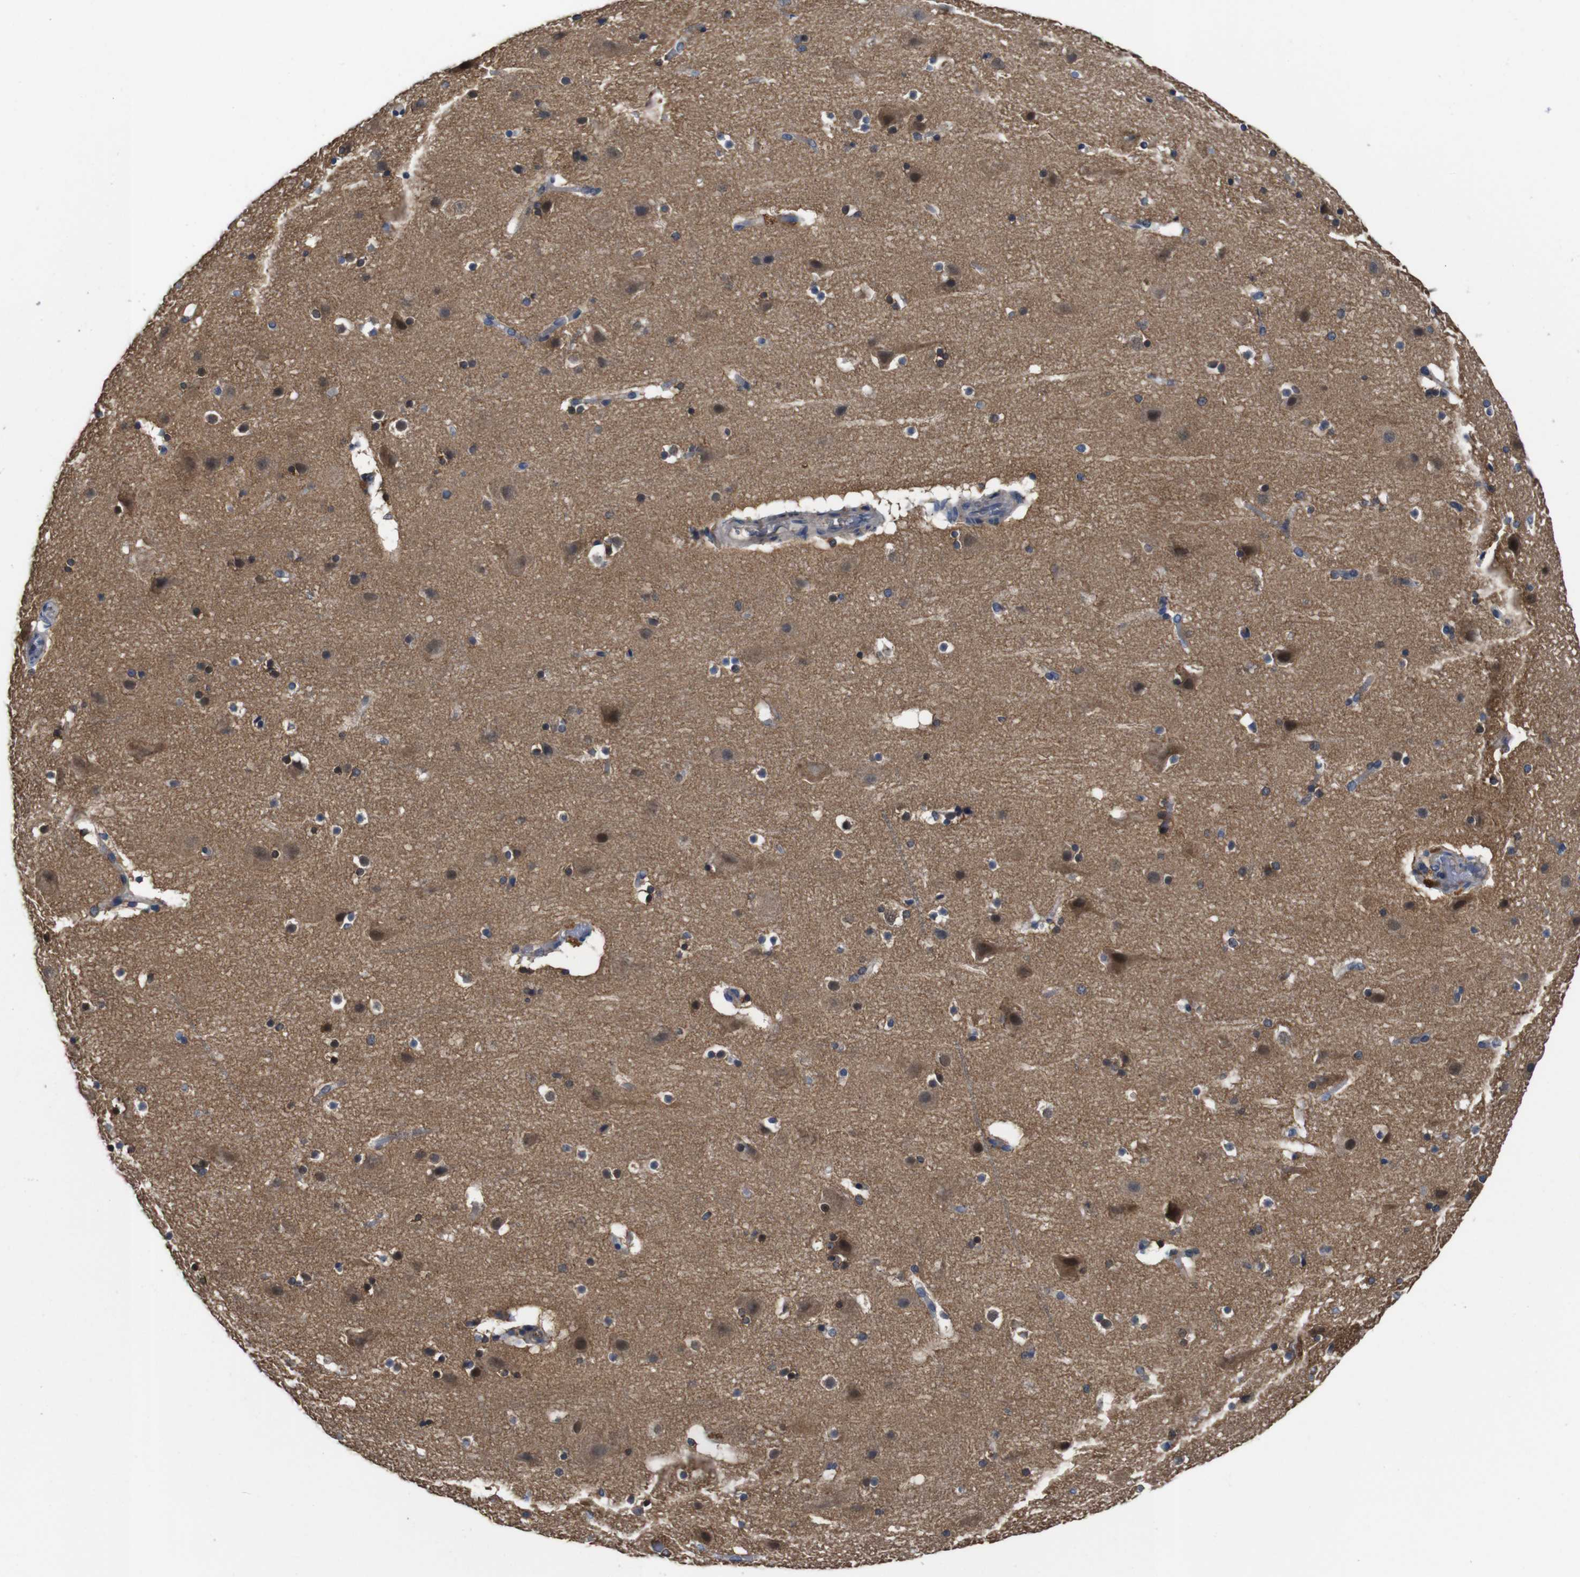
{"staining": {"intensity": "weak", "quantity": "25%-75%", "location": "cytoplasmic/membranous"}, "tissue": "cerebral cortex", "cell_type": "Endothelial cells", "image_type": "normal", "snomed": [{"axis": "morphology", "description": "Normal tissue, NOS"}, {"axis": "topography", "description": "Cerebral cortex"}], "caption": "This photomicrograph reveals immunohistochemistry (IHC) staining of benign cerebral cortex, with low weak cytoplasmic/membranous staining in about 25%-75% of endothelial cells.", "gene": "GLIPR1", "patient": {"sex": "male", "age": 45}}